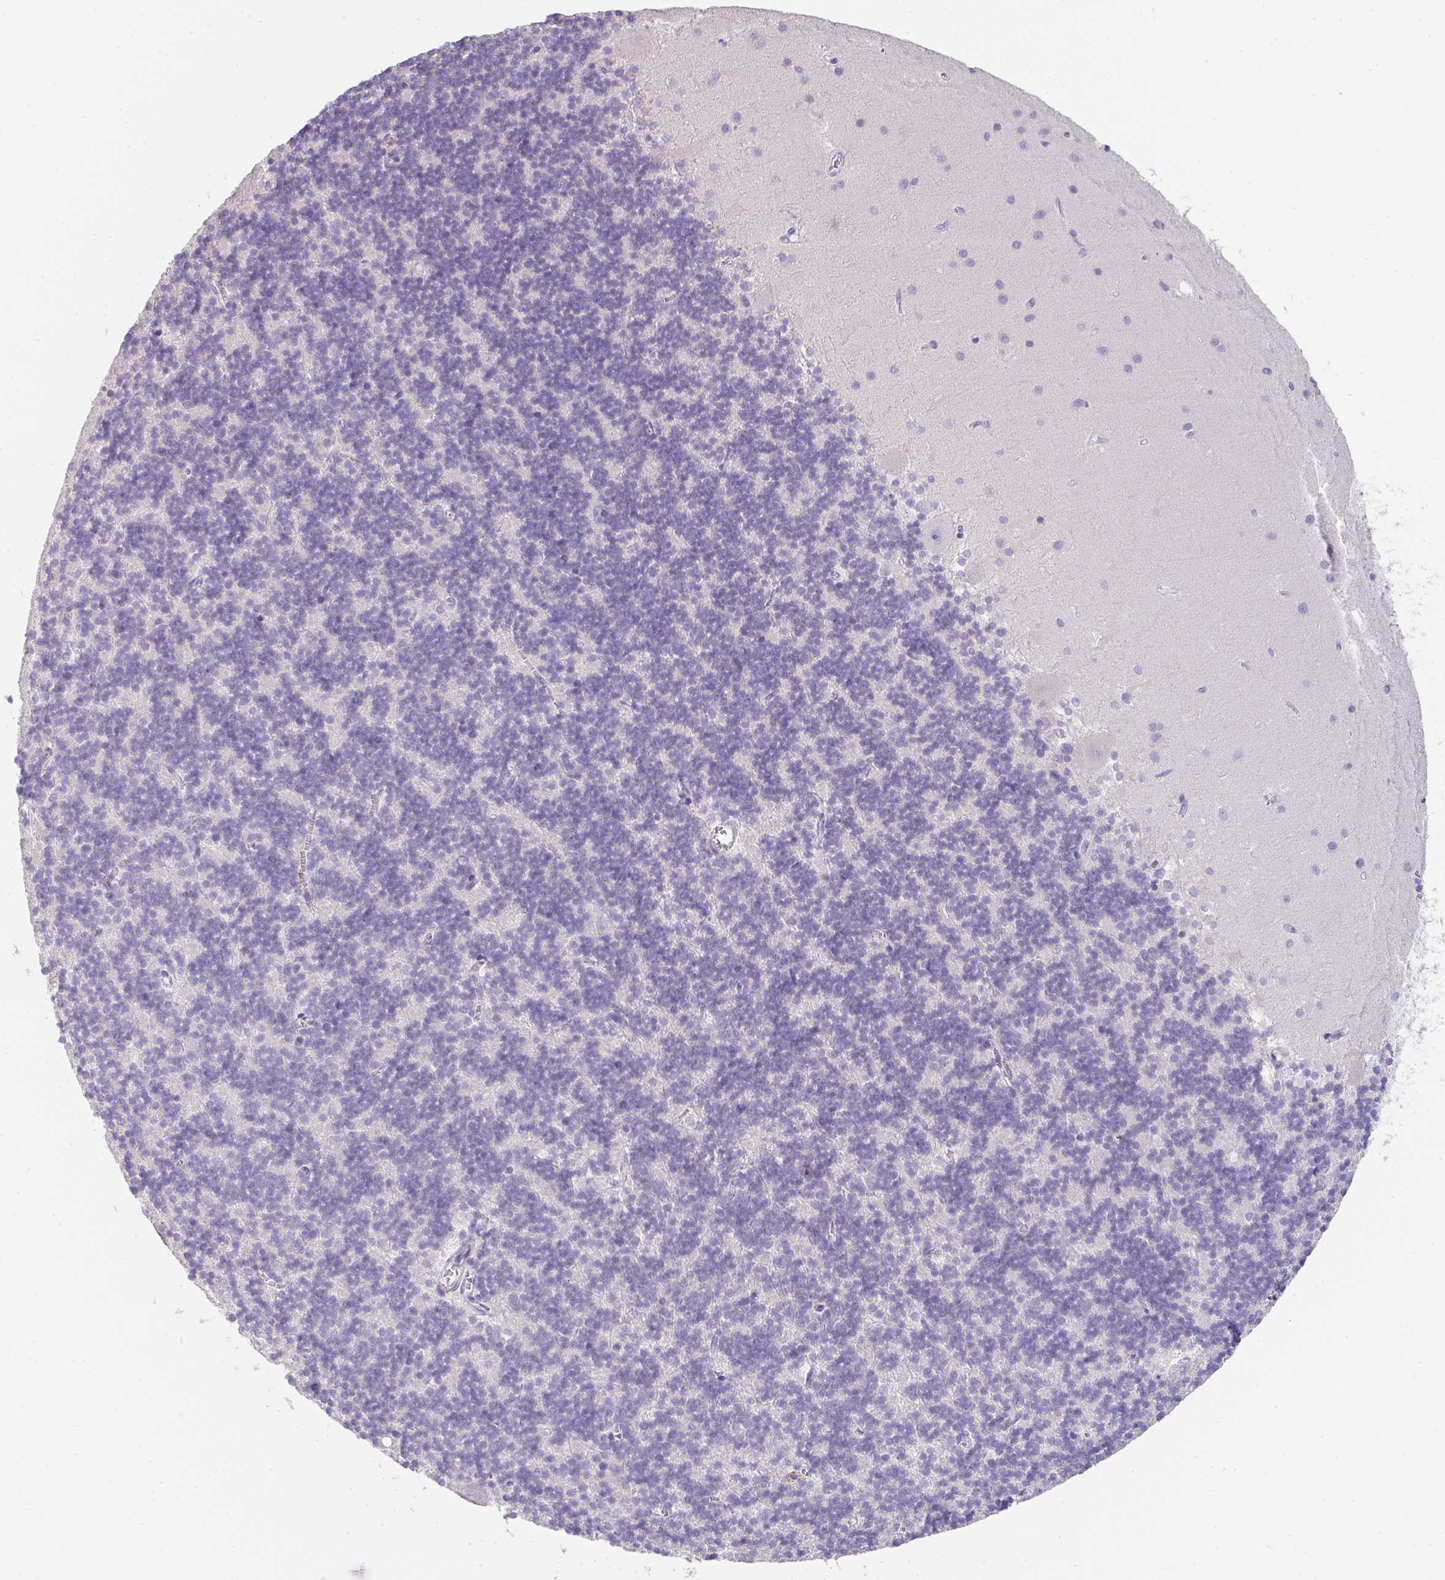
{"staining": {"intensity": "negative", "quantity": "none", "location": "none"}, "tissue": "cerebellum", "cell_type": "Cells in granular layer", "image_type": "normal", "snomed": [{"axis": "morphology", "description": "Normal tissue, NOS"}, {"axis": "topography", "description": "Cerebellum"}], "caption": "Immunohistochemical staining of benign cerebellum displays no significant staining in cells in granular layer. (DAB IHC, high magnification).", "gene": "ZNF215", "patient": {"sex": "male", "age": 54}}